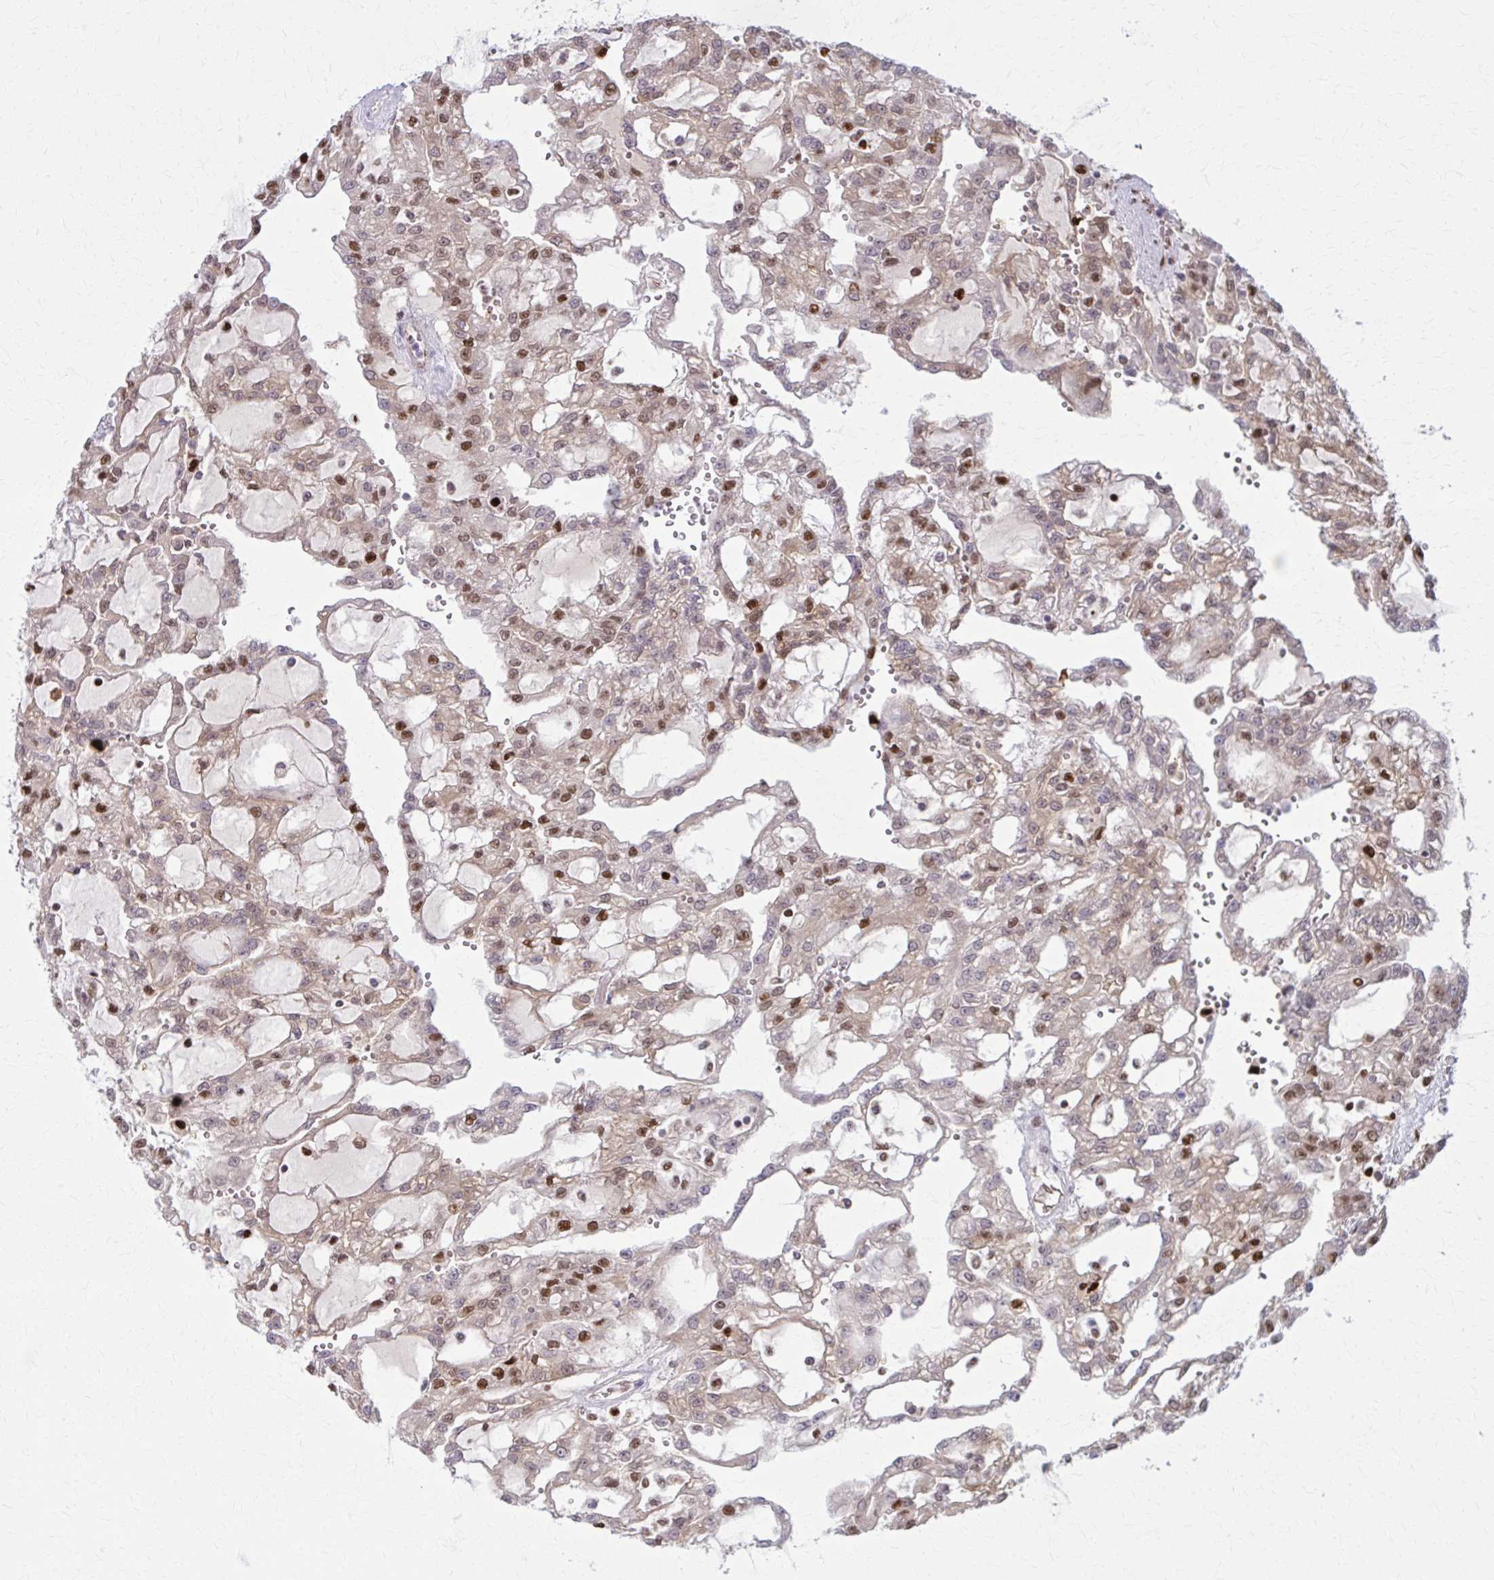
{"staining": {"intensity": "moderate", "quantity": "25%-75%", "location": "nuclear"}, "tissue": "renal cancer", "cell_type": "Tumor cells", "image_type": "cancer", "snomed": [{"axis": "morphology", "description": "Adenocarcinoma, NOS"}, {"axis": "topography", "description": "Kidney"}], "caption": "Protein staining of adenocarcinoma (renal) tissue reveals moderate nuclear staining in about 25%-75% of tumor cells. (IHC, brightfield microscopy, high magnification).", "gene": "ZNF559", "patient": {"sex": "male", "age": 63}}